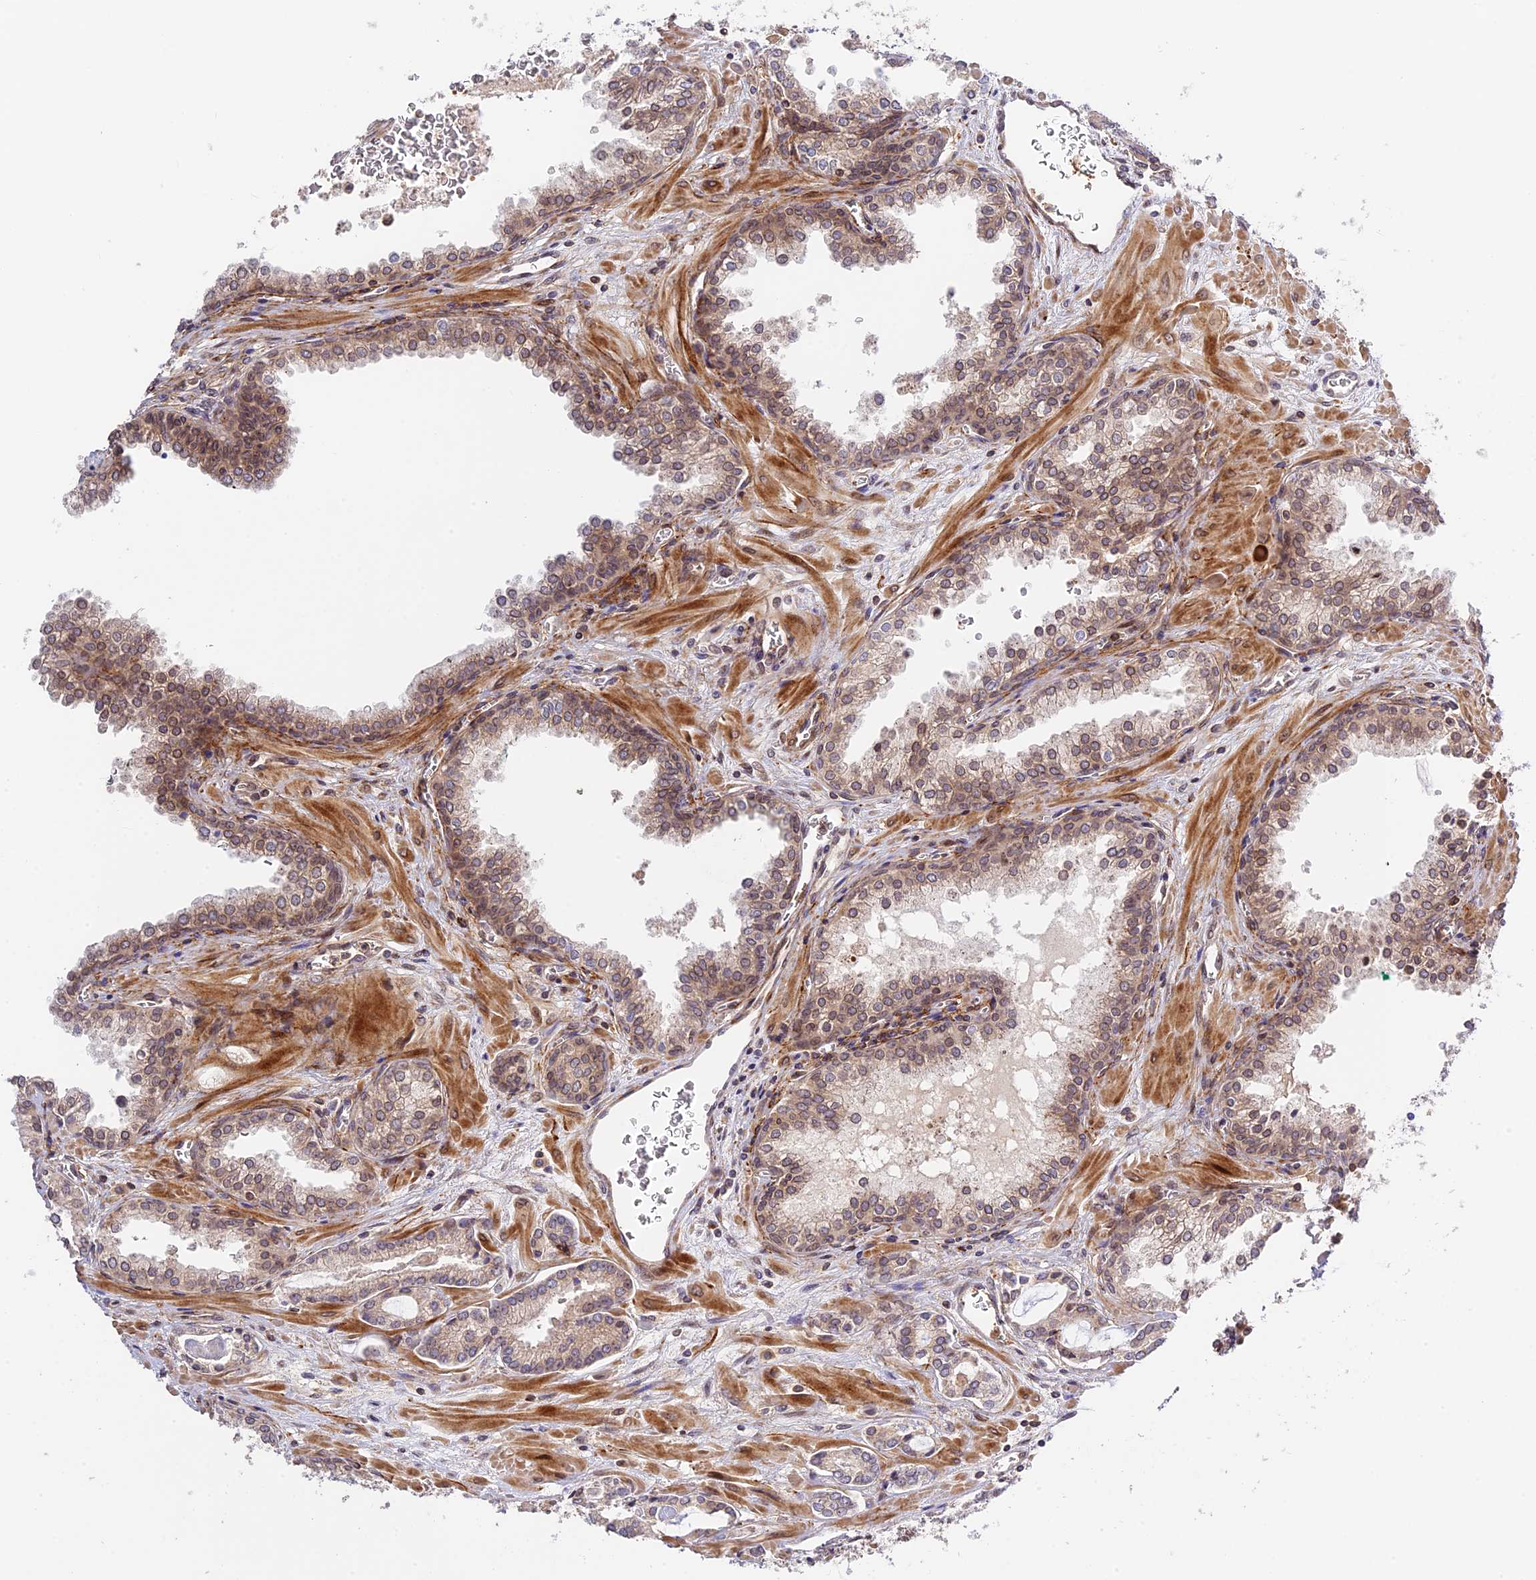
{"staining": {"intensity": "weak", "quantity": "<25%", "location": "nuclear"}, "tissue": "prostate cancer", "cell_type": "Tumor cells", "image_type": "cancer", "snomed": [{"axis": "morphology", "description": "Adenocarcinoma, Low grade"}, {"axis": "topography", "description": "Prostate"}], "caption": "Human prostate cancer stained for a protein using immunohistochemistry displays no positivity in tumor cells.", "gene": "DGKH", "patient": {"sex": "male", "age": 67}}